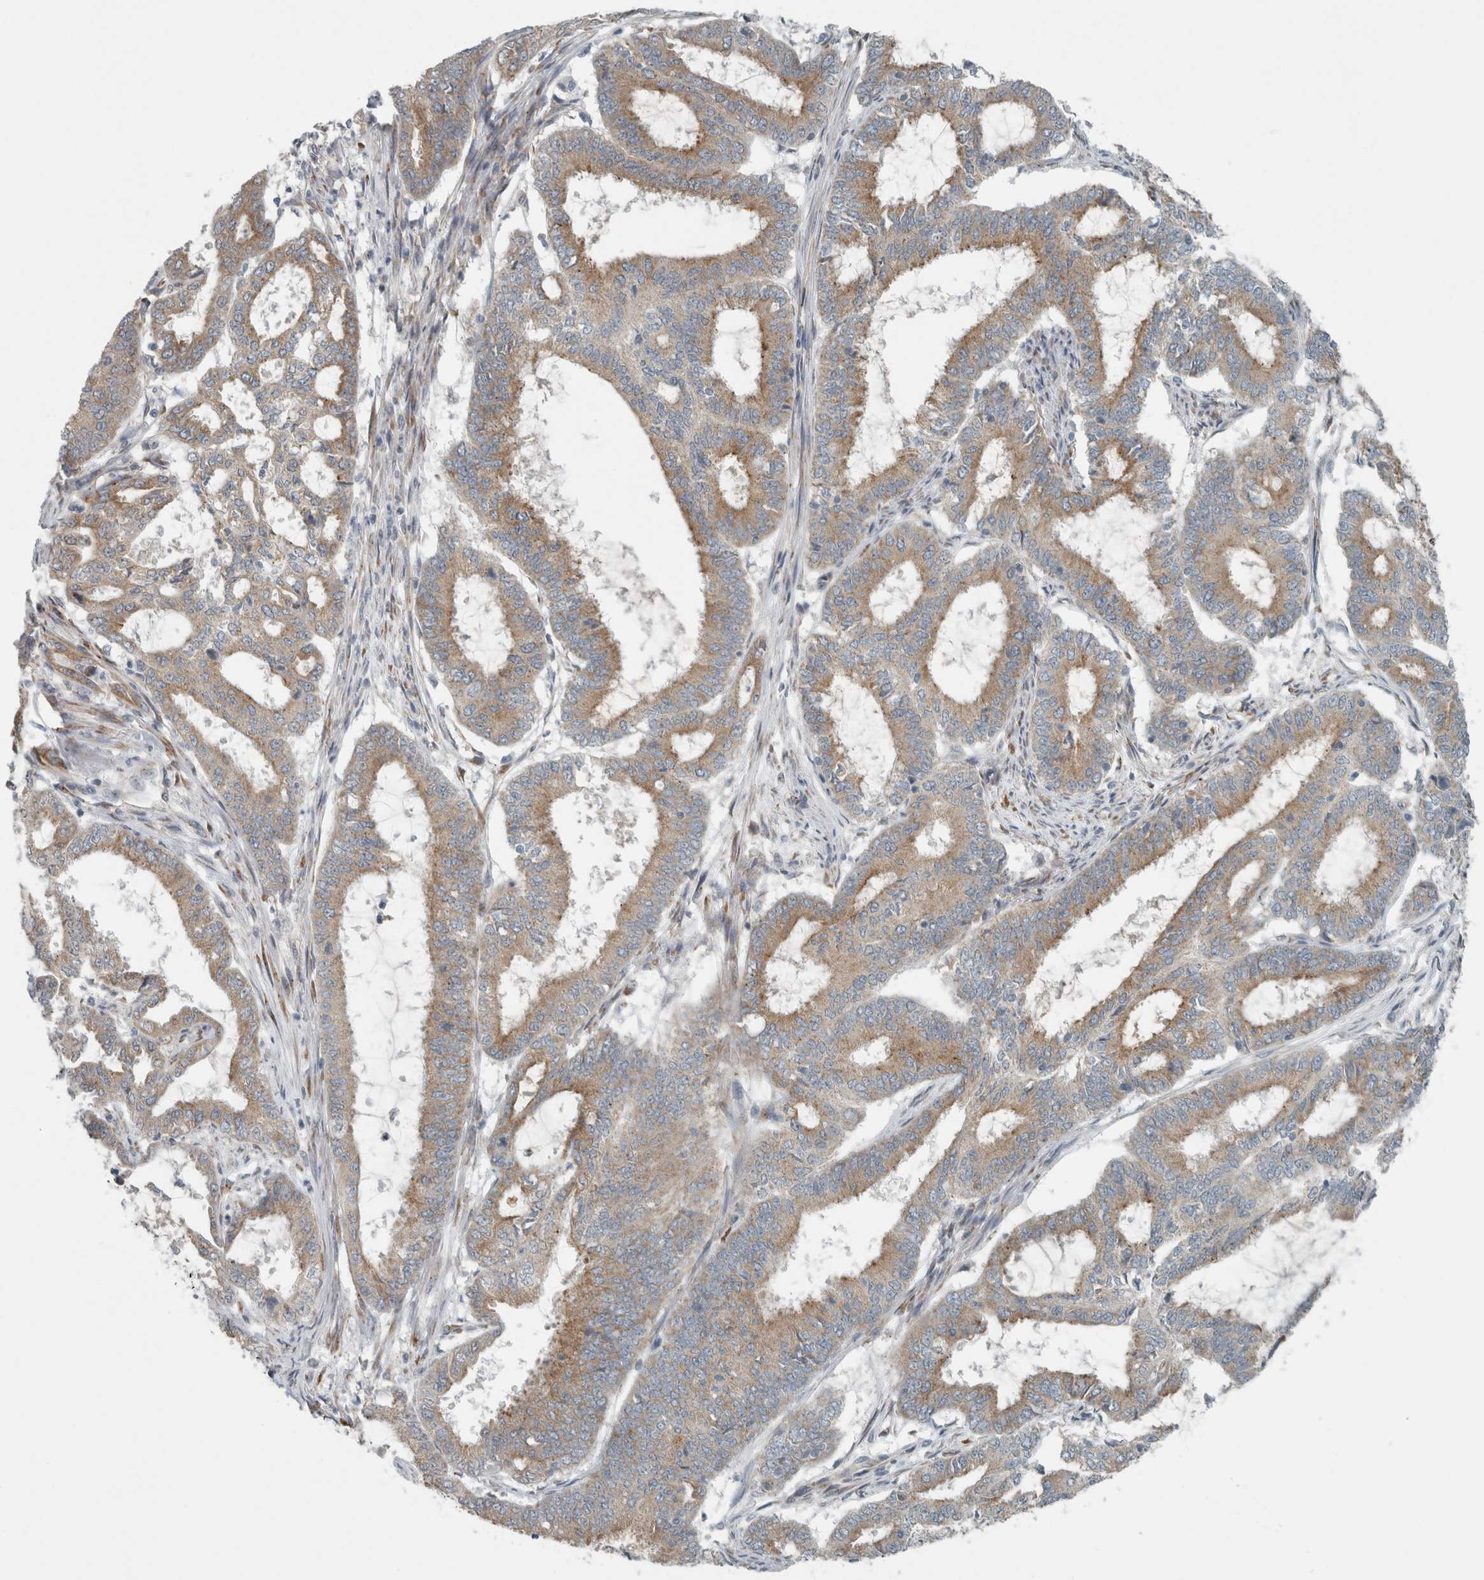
{"staining": {"intensity": "moderate", "quantity": ">75%", "location": "cytoplasmic/membranous"}, "tissue": "endometrial cancer", "cell_type": "Tumor cells", "image_type": "cancer", "snomed": [{"axis": "morphology", "description": "Adenocarcinoma, NOS"}, {"axis": "topography", "description": "Endometrium"}], "caption": "Endometrial adenocarcinoma stained with immunohistochemistry exhibits moderate cytoplasmic/membranous staining in approximately >75% of tumor cells.", "gene": "KIF1C", "patient": {"sex": "female", "age": 51}}